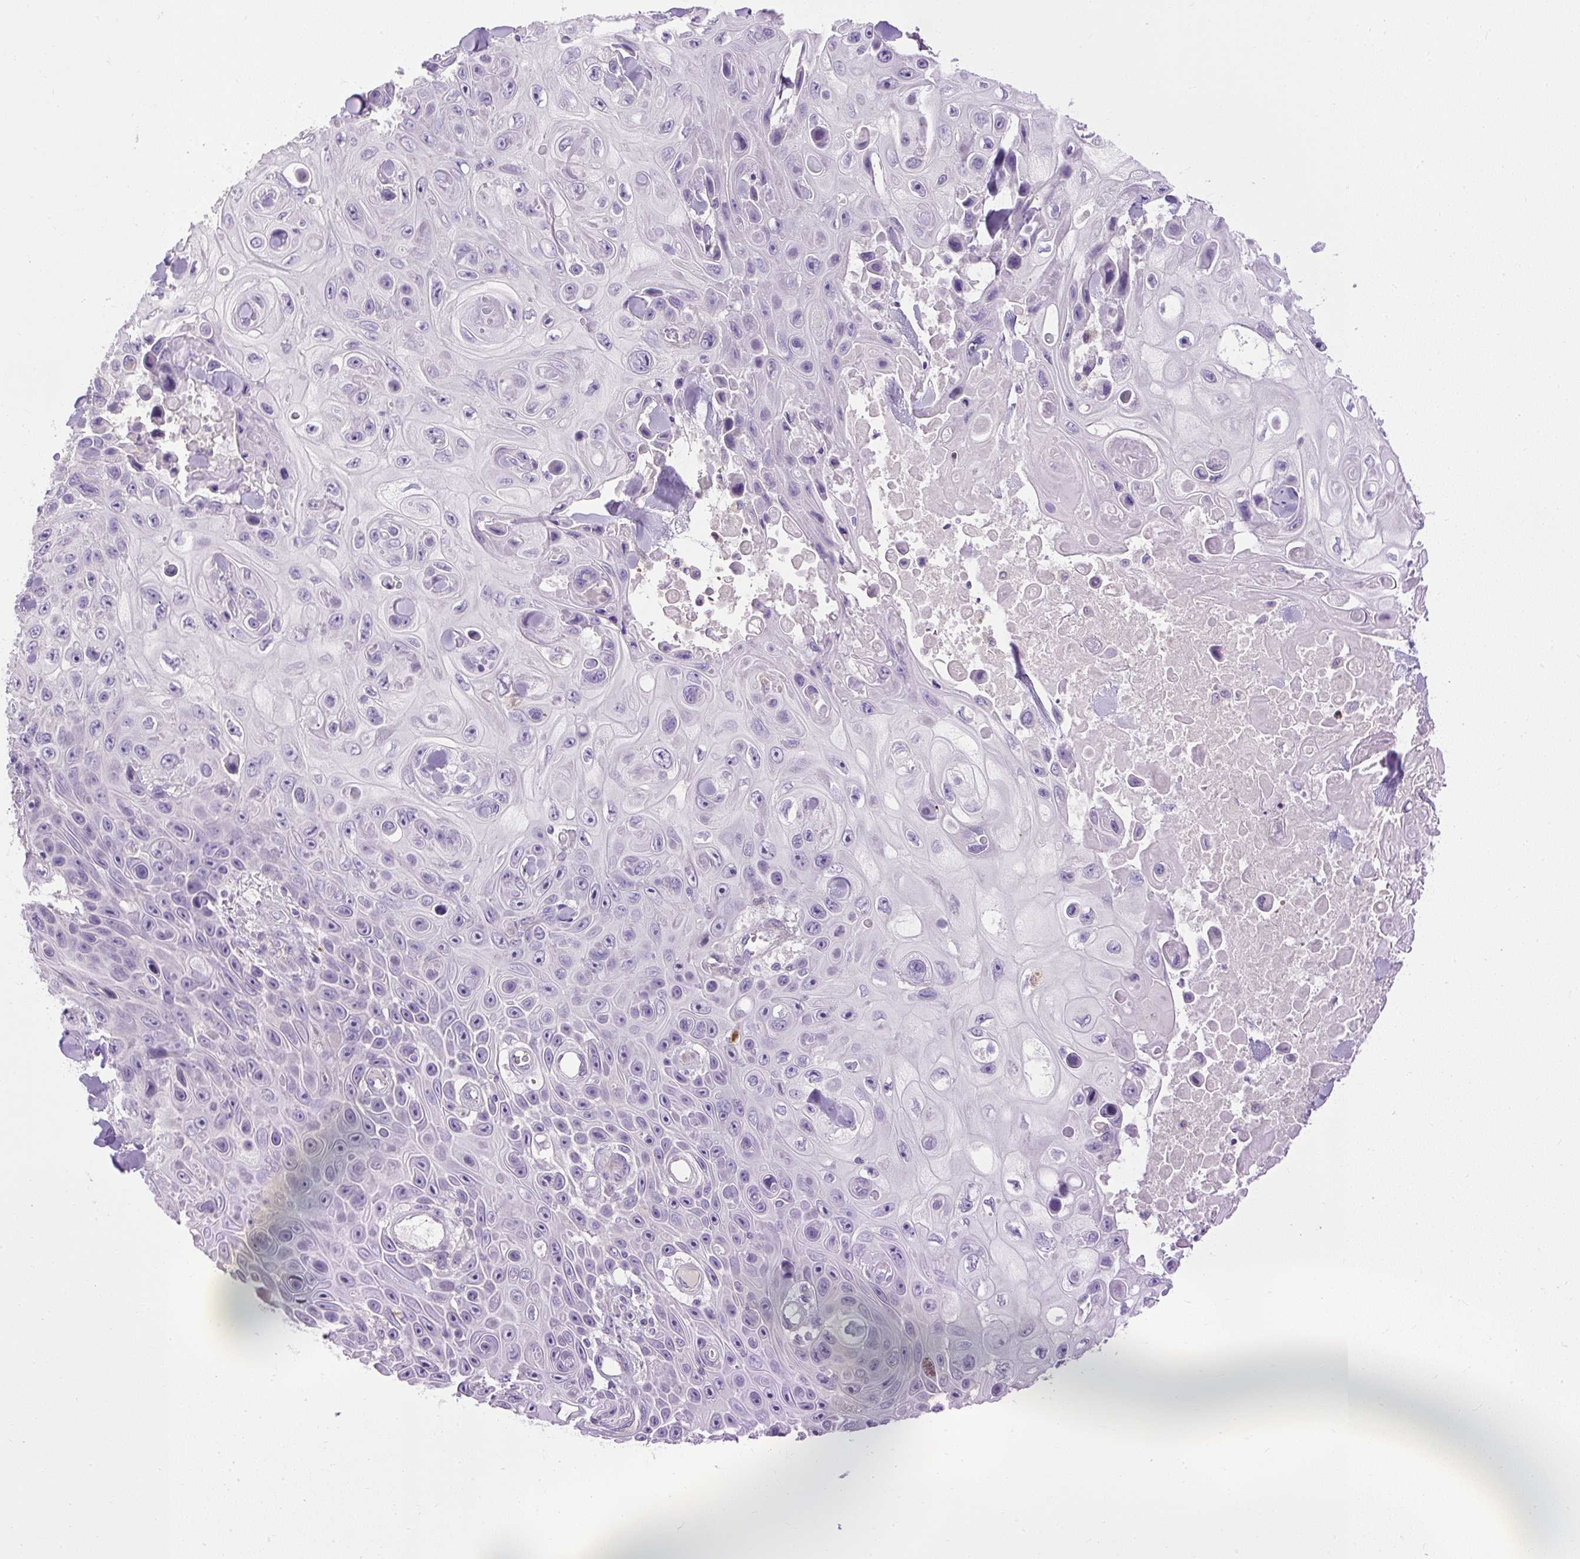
{"staining": {"intensity": "negative", "quantity": "none", "location": "none"}, "tissue": "skin cancer", "cell_type": "Tumor cells", "image_type": "cancer", "snomed": [{"axis": "morphology", "description": "Squamous cell carcinoma, NOS"}, {"axis": "topography", "description": "Skin"}], "caption": "Immunohistochemistry (IHC) histopathology image of neoplastic tissue: human skin cancer (squamous cell carcinoma) stained with DAB displays no significant protein expression in tumor cells.", "gene": "VWA7", "patient": {"sex": "male", "age": 82}}